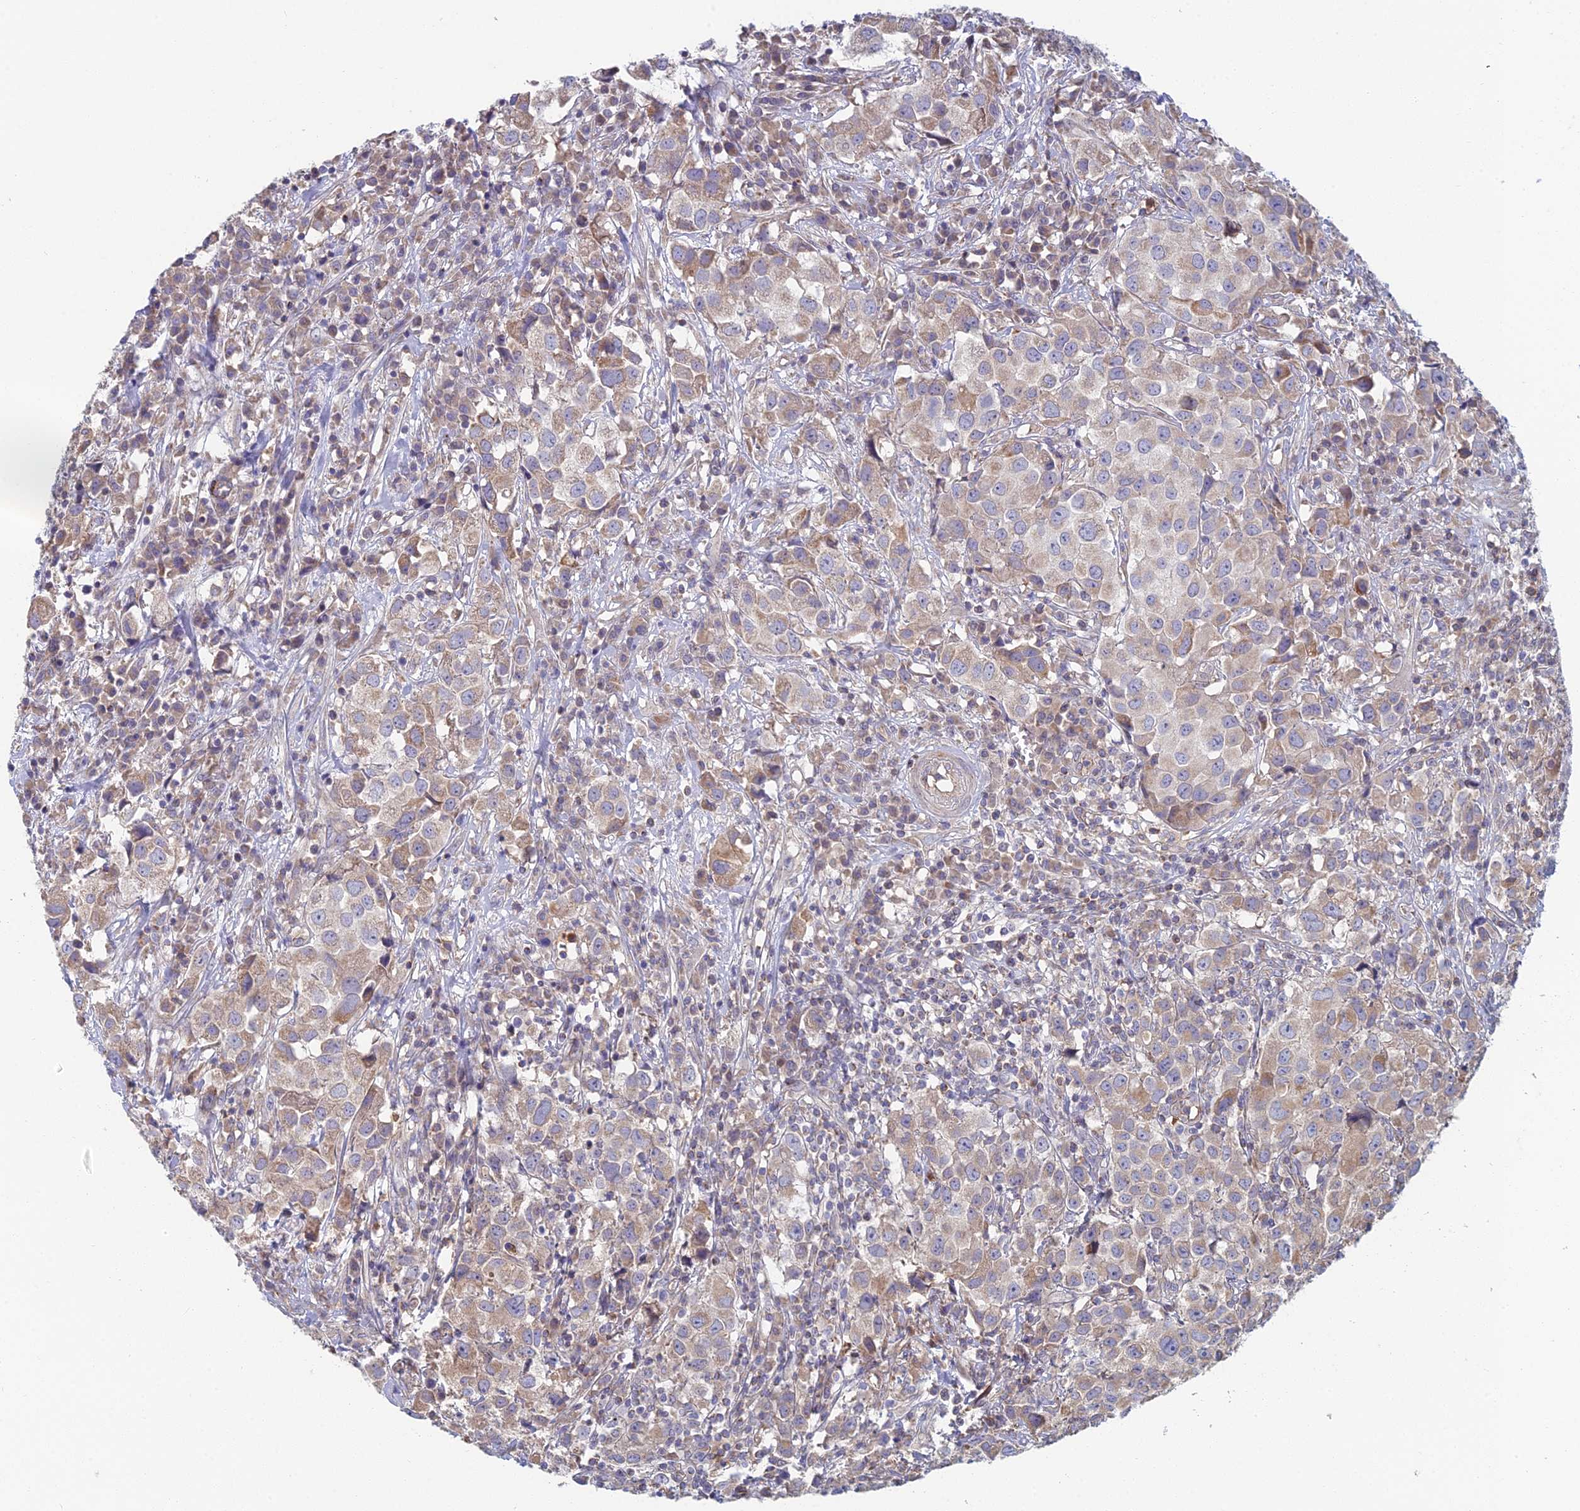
{"staining": {"intensity": "weak", "quantity": "25%-75%", "location": "cytoplasmic/membranous"}, "tissue": "urothelial cancer", "cell_type": "Tumor cells", "image_type": "cancer", "snomed": [{"axis": "morphology", "description": "Urothelial carcinoma, High grade"}, {"axis": "topography", "description": "Urinary bladder"}], "caption": "A high-resolution histopathology image shows immunohistochemistry (IHC) staining of urothelial cancer, which displays weak cytoplasmic/membranous staining in about 25%-75% of tumor cells.", "gene": "IFTAP", "patient": {"sex": "female", "age": 75}}